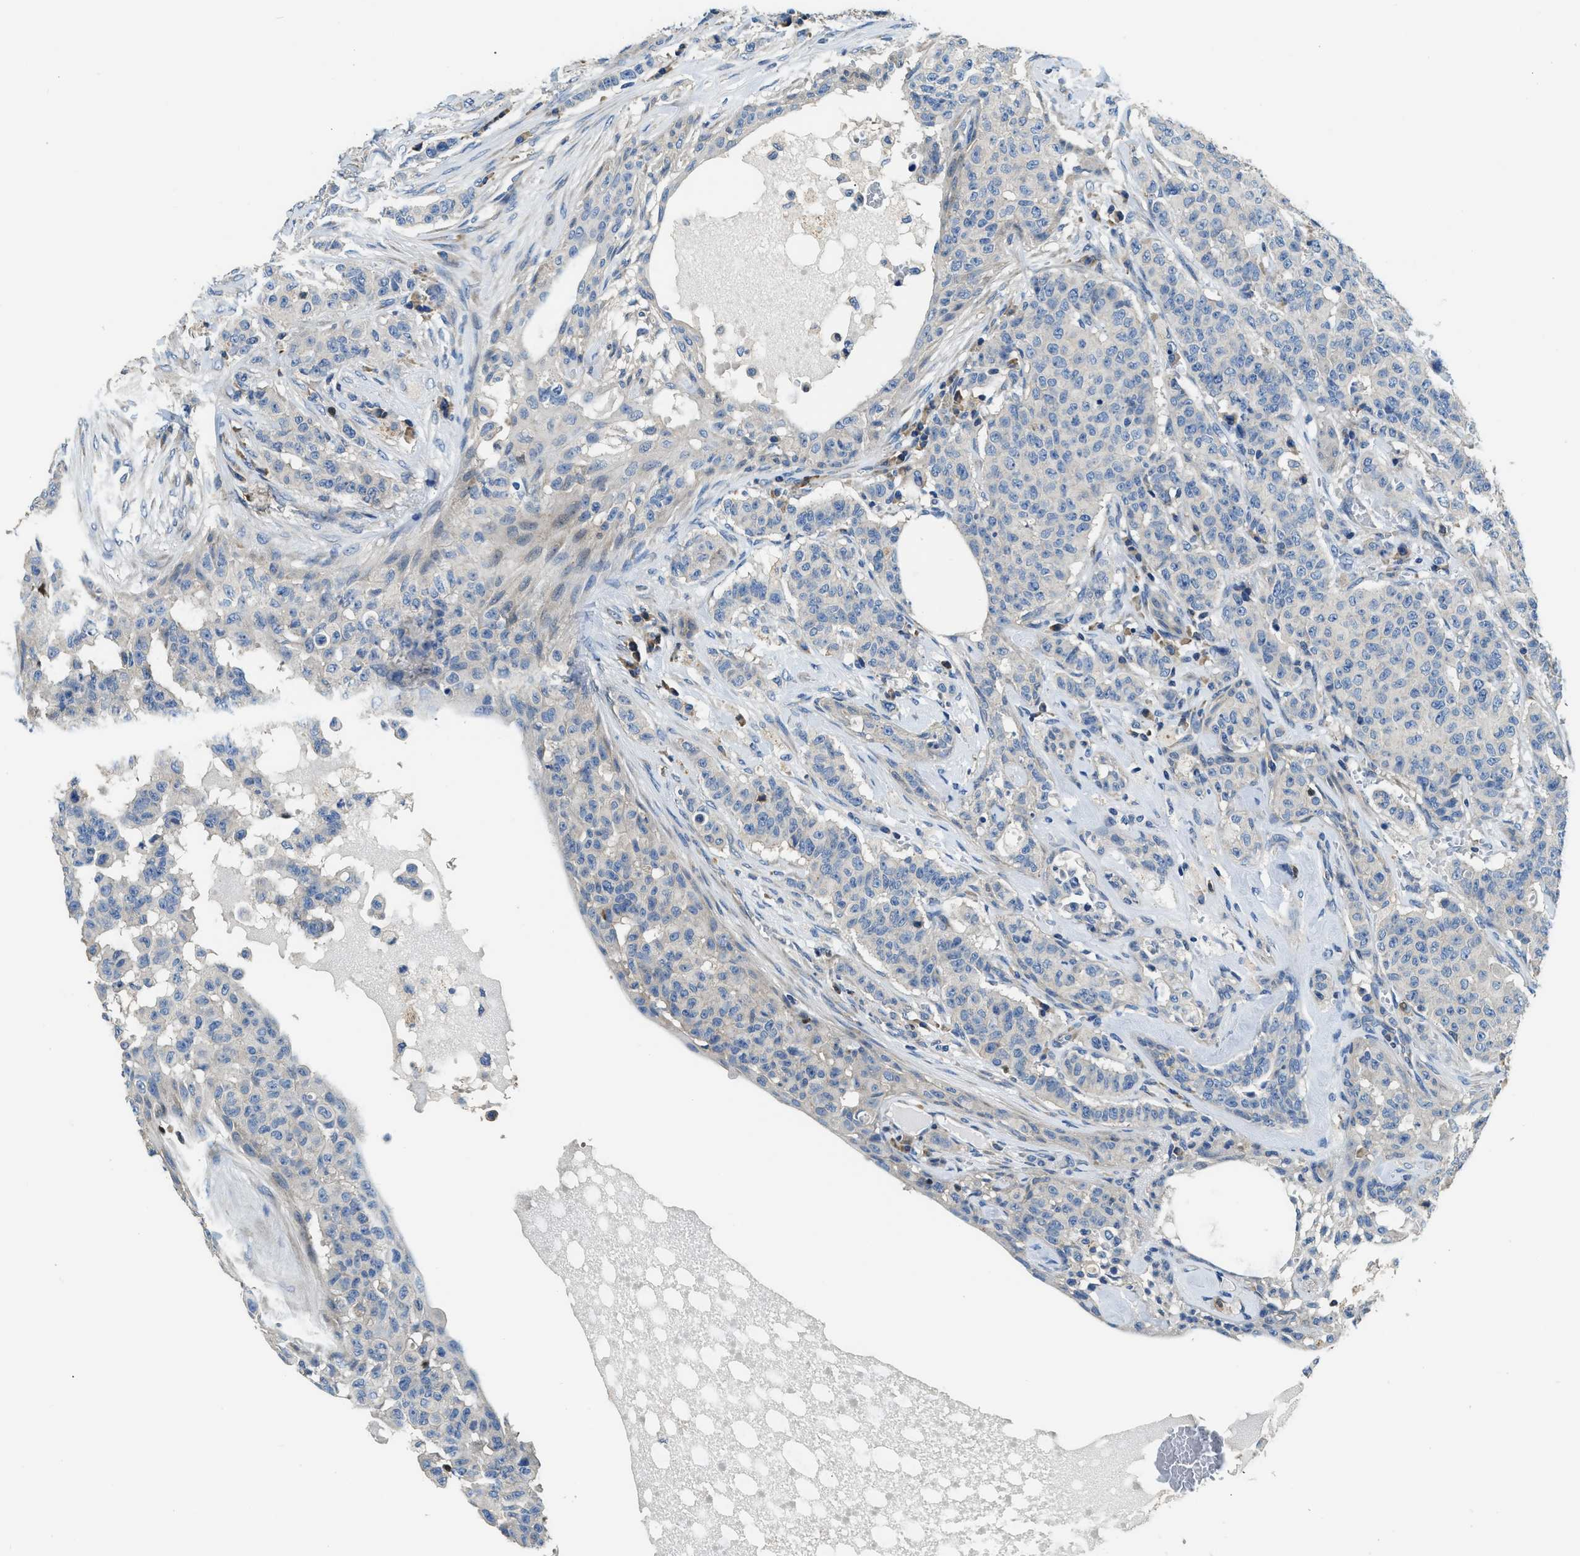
{"staining": {"intensity": "negative", "quantity": "none", "location": "none"}, "tissue": "breast cancer", "cell_type": "Tumor cells", "image_type": "cancer", "snomed": [{"axis": "morphology", "description": "Normal tissue, NOS"}, {"axis": "morphology", "description": "Duct carcinoma"}, {"axis": "topography", "description": "Breast"}], "caption": "A high-resolution photomicrograph shows IHC staining of intraductal carcinoma (breast), which displays no significant staining in tumor cells.", "gene": "TOX", "patient": {"sex": "female", "age": 40}}